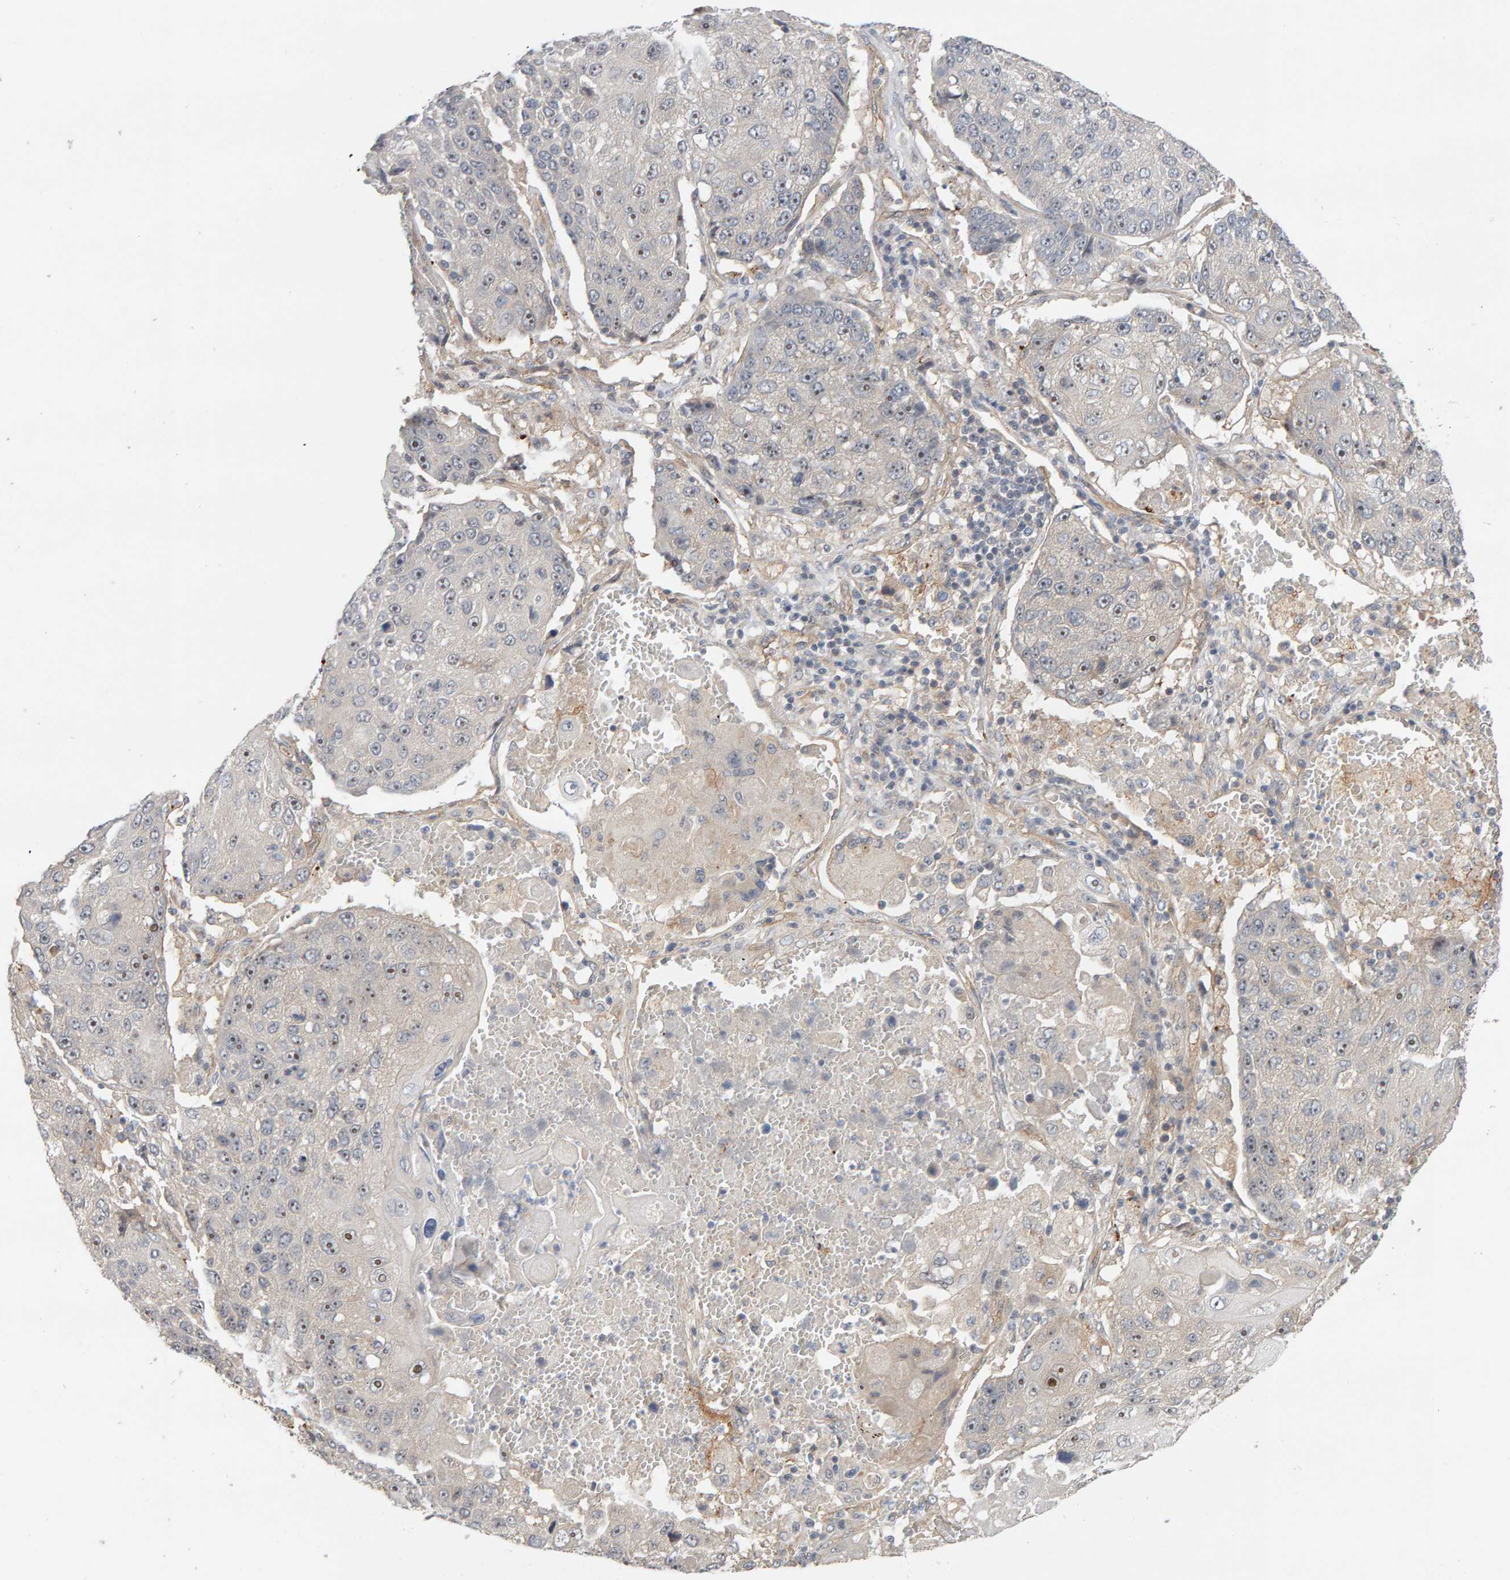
{"staining": {"intensity": "weak", "quantity": "<25%", "location": "nuclear"}, "tissue": "lung cancer", "cell_type": "Tumor cells", "image_type": "cancer", "snomed": [{"axis": "morphology", "description": "Squamous cell carcinoma, NOS"}, {"axis": "topography", "description": "Lung"}], "caption": "Lung squamous cell carcinoma was stained to show a protein in brown. There is no significant positivity in tumor cells.", "gene": "PPP1R16A", "patient": {"sex": "male", "age": 61}}